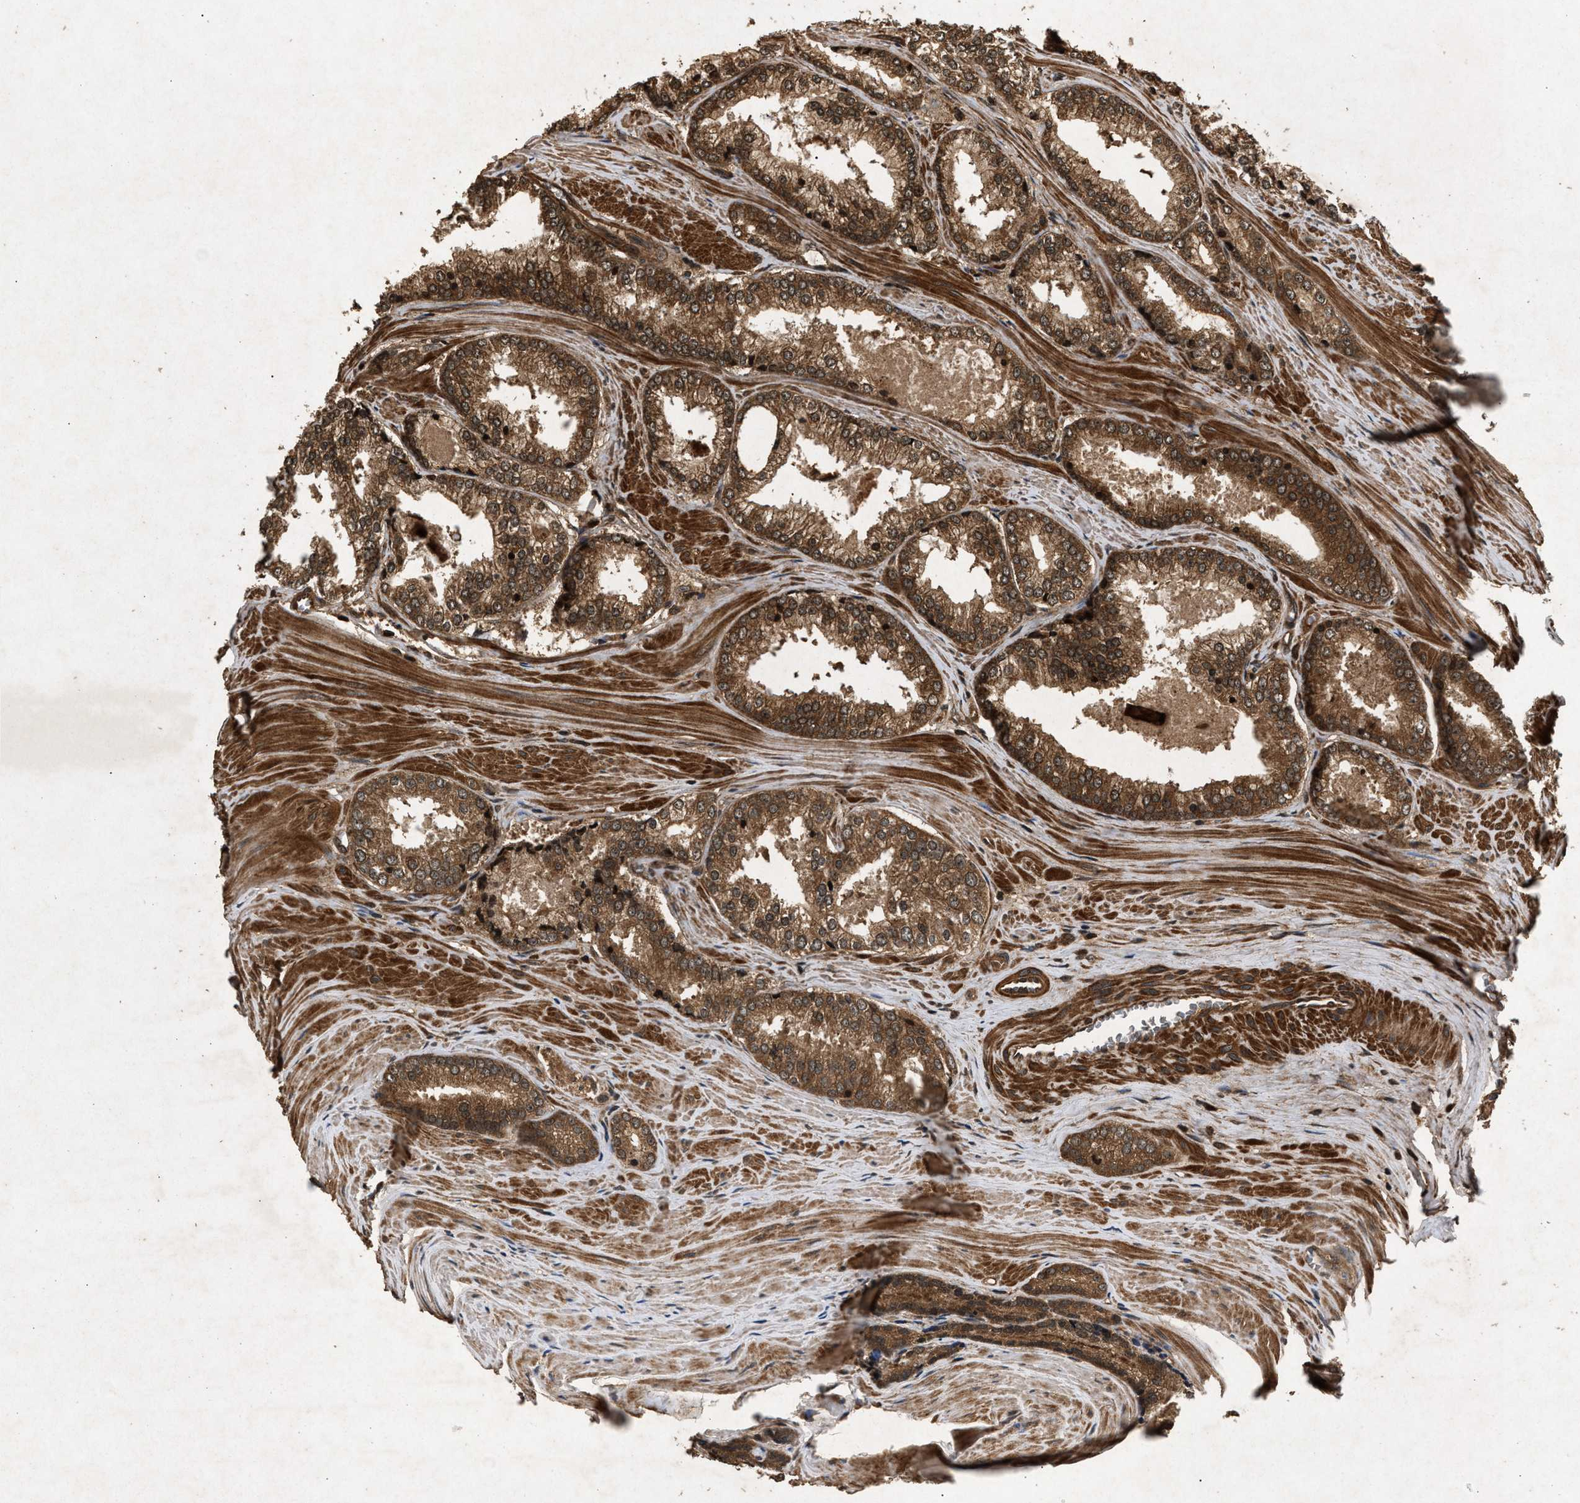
{"staining": {"intensity": "moderate", "quantity": ">75%", "location": "cytoplasmic/membranous"}, "tissue": "prostate cancer", "cell_type": "Tumor cells", "image_type": "cancer", "snomed": [{"axis": "morphology", "description": "Adenocarcinoma, Low grade"}, {"axis": "topography", "description": "Prostate"}], "caption": "Moderate cytoplasmic/membranous expression is present in approximately >75% of tumor cells in prostate low-grade adenocarcinoma. Using DAB (brown) and hematoxylin (blue) stains, captured at high magnification using brightfield microscopy.", "gene": "PPP1CC", "patient": {"sex": "male", "age": 64}}